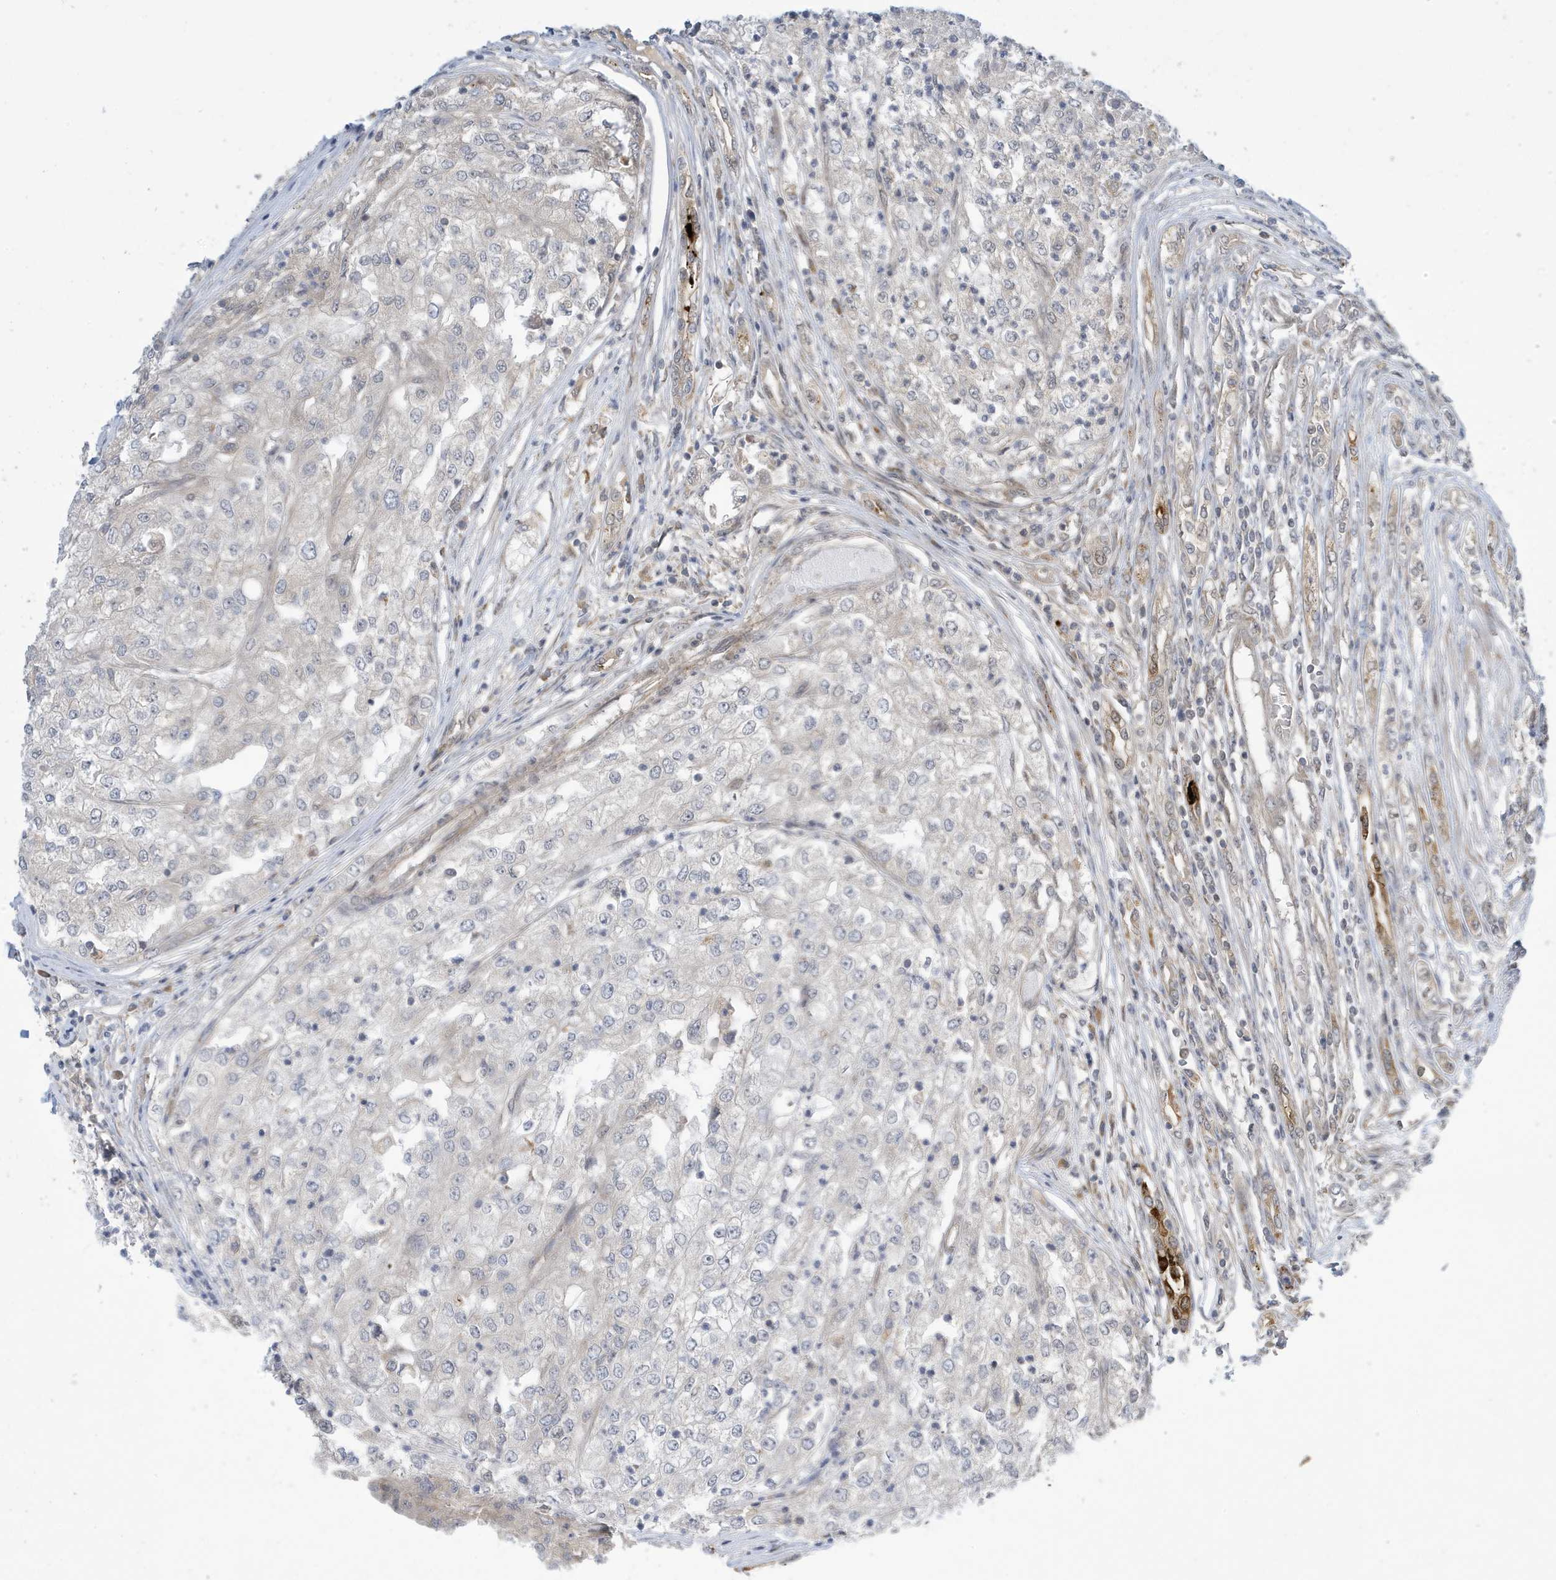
{"staining": {"intensity": "negative", "quantity": "none", "location": "none"}, "tissue": "renal cancer", "cell_type": "Tumor cells", "image_type": "cancer", "snomed": [{"axis": "morphology", "description": "Adenocarcinoma, NOS"}, {"axis": "topography", "description": "Kidney"}], "caption": "The image reveals no staining of tumor cells in renal cancer. (DAB (3,3'-diaminobenzidine) immunohistochemistry (IHC) with hematoxylin counter stain).", "gene": "NCOA7", "patient": {"sex": "female", "age": 54}}